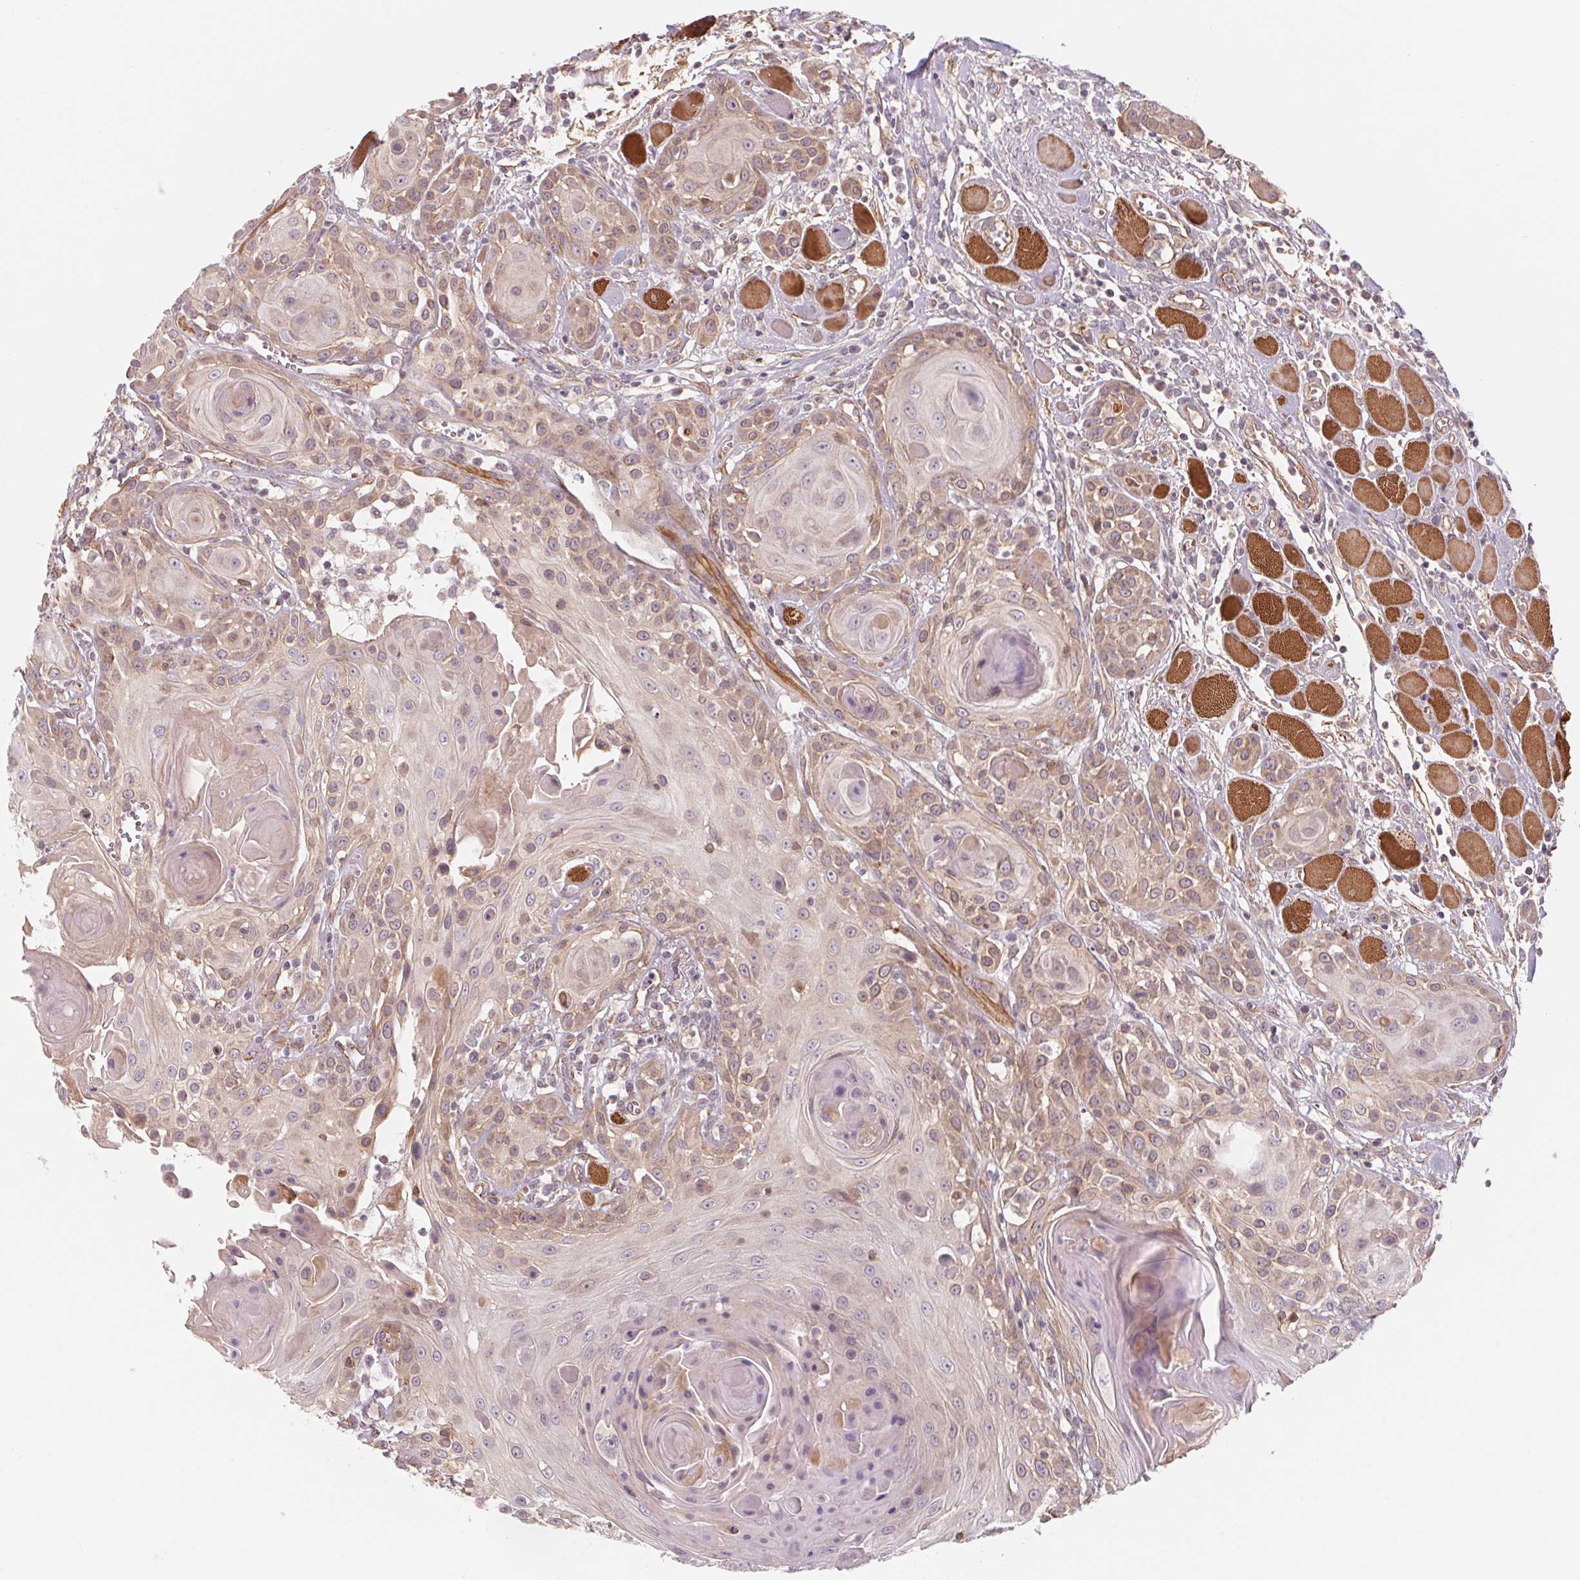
{"staining": {"intensity": "moderate", "quantity": "25%-75%", "location": "cytoplasmic/membranous"}, "tissue": "head and neck cancer", "cell_type": "Tumor cells", "image_type": "cancer", "snomed": [{"axis": "morphology", "description": "Squamous cell carcinoma, NOS"}, {"axis": "topography", "description": "Head-Neck"}], "caption": "Squamous cell carcinoma (head and neck) stained with IHC exhibits moderate cytoplasmic/membranous staining in about 25%-75% of tumor cells. (DAB (3,3'-diaminobenzidine) IHC, brown staining for protein, blue staining for nuclei).", "gene": "CCDC112", "patient": {"sex": "female", "age": 80}}